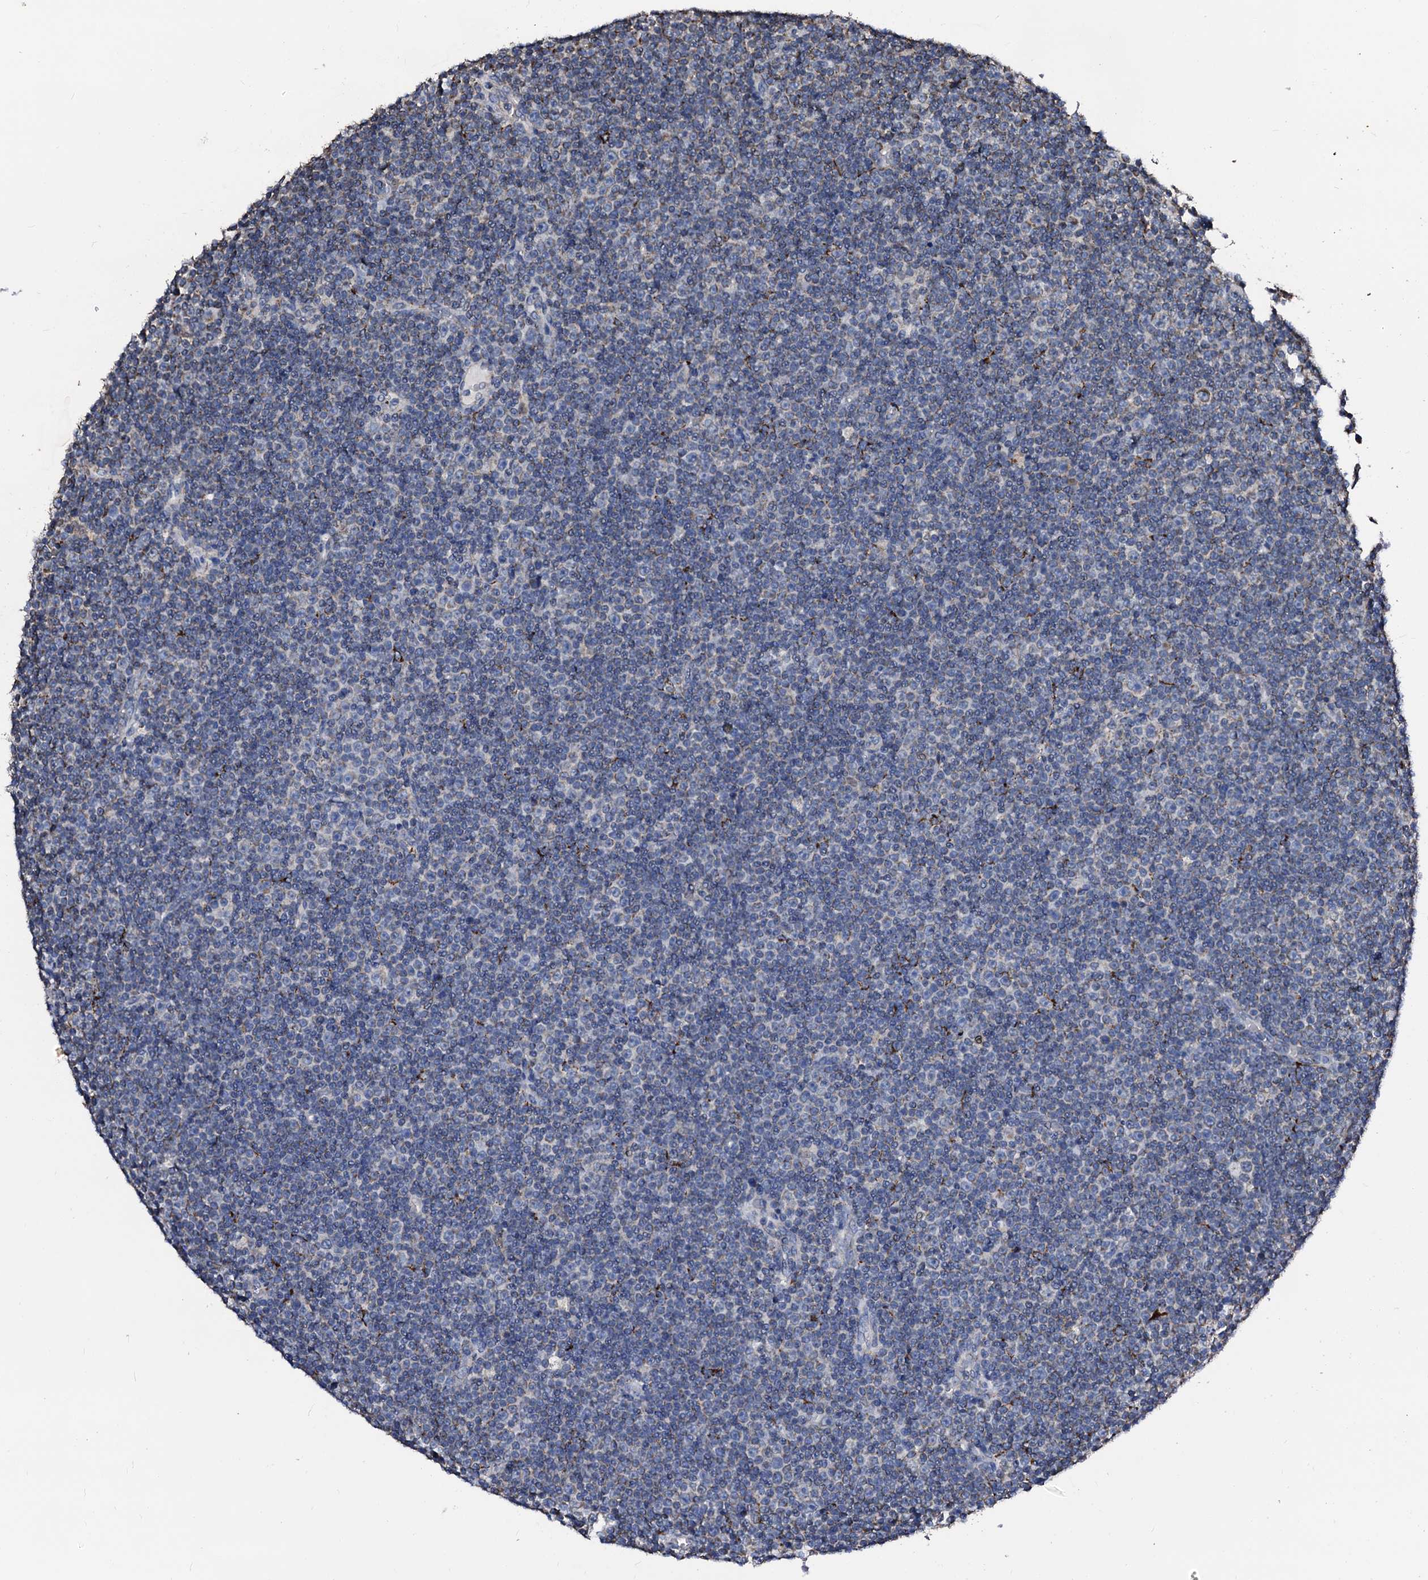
{"staining": {"intensity": "negative", "quantity": "none", "location": "none"}, "tissue": "lymphoma", "cell_type": "Tumor cells", "image_type": "cancer", "snomed": [{"axis": "morphology", "description": "Malignant lymphoma, non-Hodgkin's type, Low grade"}, {"axis": "topography", "description": "Lymph node"}], "caption": "Tumor cells are negative for protein expression in human low-grade malignant lymphoma, non-Hodgkin's type. (Stains: DAB (3,3'-diaminobenzidine) immunohistochemistry with hematoxylin counter stain, Microscopy: brightfield microscopy at high magnification).", "gene": "MAOB", "patient": {"sex": "female", "age": 67}}